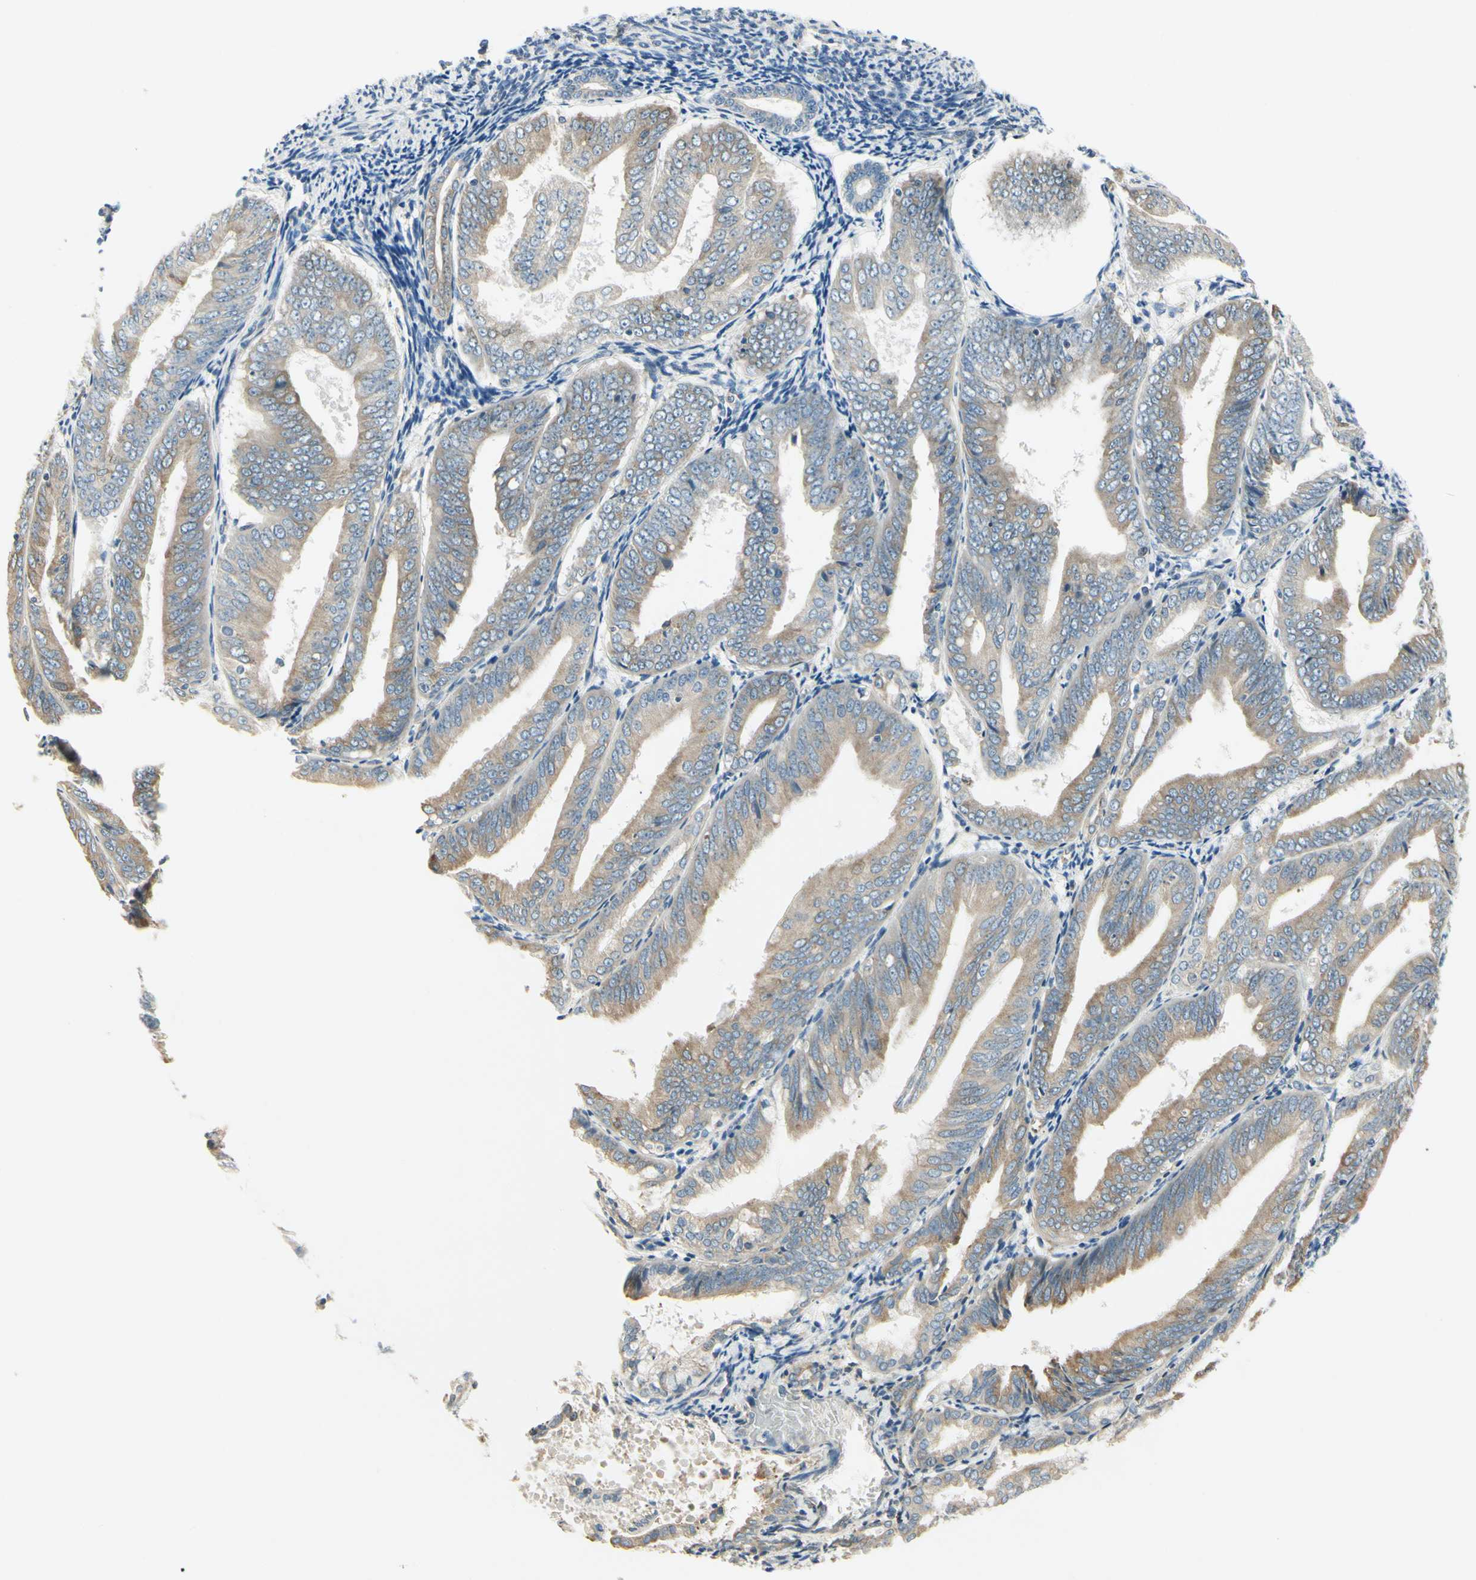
{"staining": {"intensity": "weak", "quantity": ">75%", "location": "cytoplasmic/membranous"}, "tissue": "endometrial cancer", "cell_type": "Tumor cells", "image_type": "cancer", "snomed": [{"axis": "morphology", "description": "Adenocarcinoma, NOS"}, {"axis": "topography", "description": "Endometrium"}], "caption": "Immunohistochemistry histopathology image of human endometrial cancer (adenocarcinoma) stained for a protein (brown), which exhibits low levels of weak cytoplasmic/membranous positivity in about >75% of tumor cells.", "gene": "IGDCC4", "patient": {"sex": "female", "age": 63}}